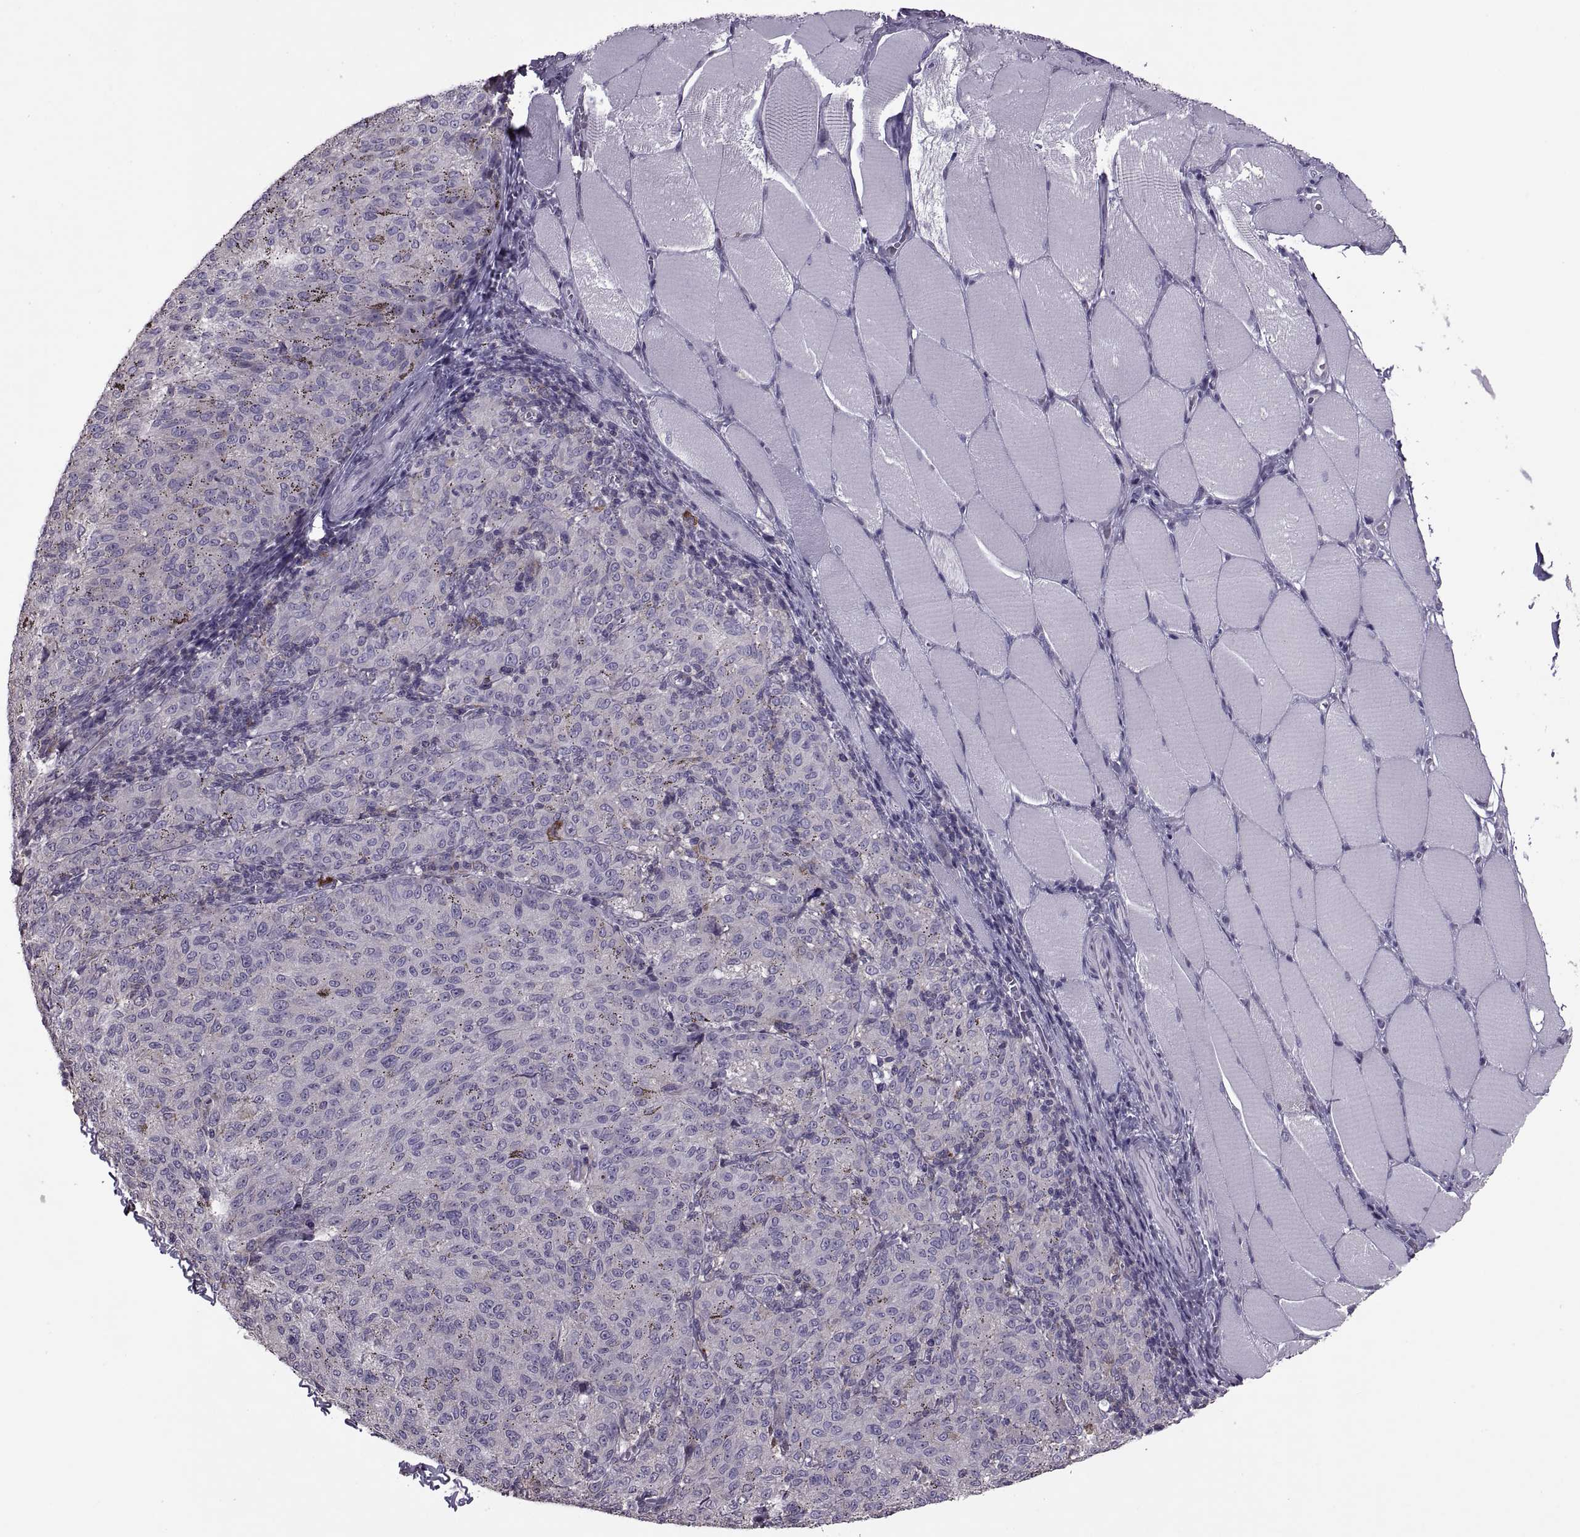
{"staining": {"intensity": "negative", "quantity": "none", "location": "none"}, "tissue": "melanoma", "cell_type": "Tumor cells", "image_type": "cancer", "snomed": [{"axis": "morphology", "description": "Malignant melanoma, NOS"}, {"axis": "topography", "description": "Skin"}], "caption": "Immunohistochemistry (IHC) photomicrograph of human melanoma stained for a protein (brown), which shows no positivity in tumor cells.", "gene": "PABPC1", "patient": {"sex": "female", "age": 72}}